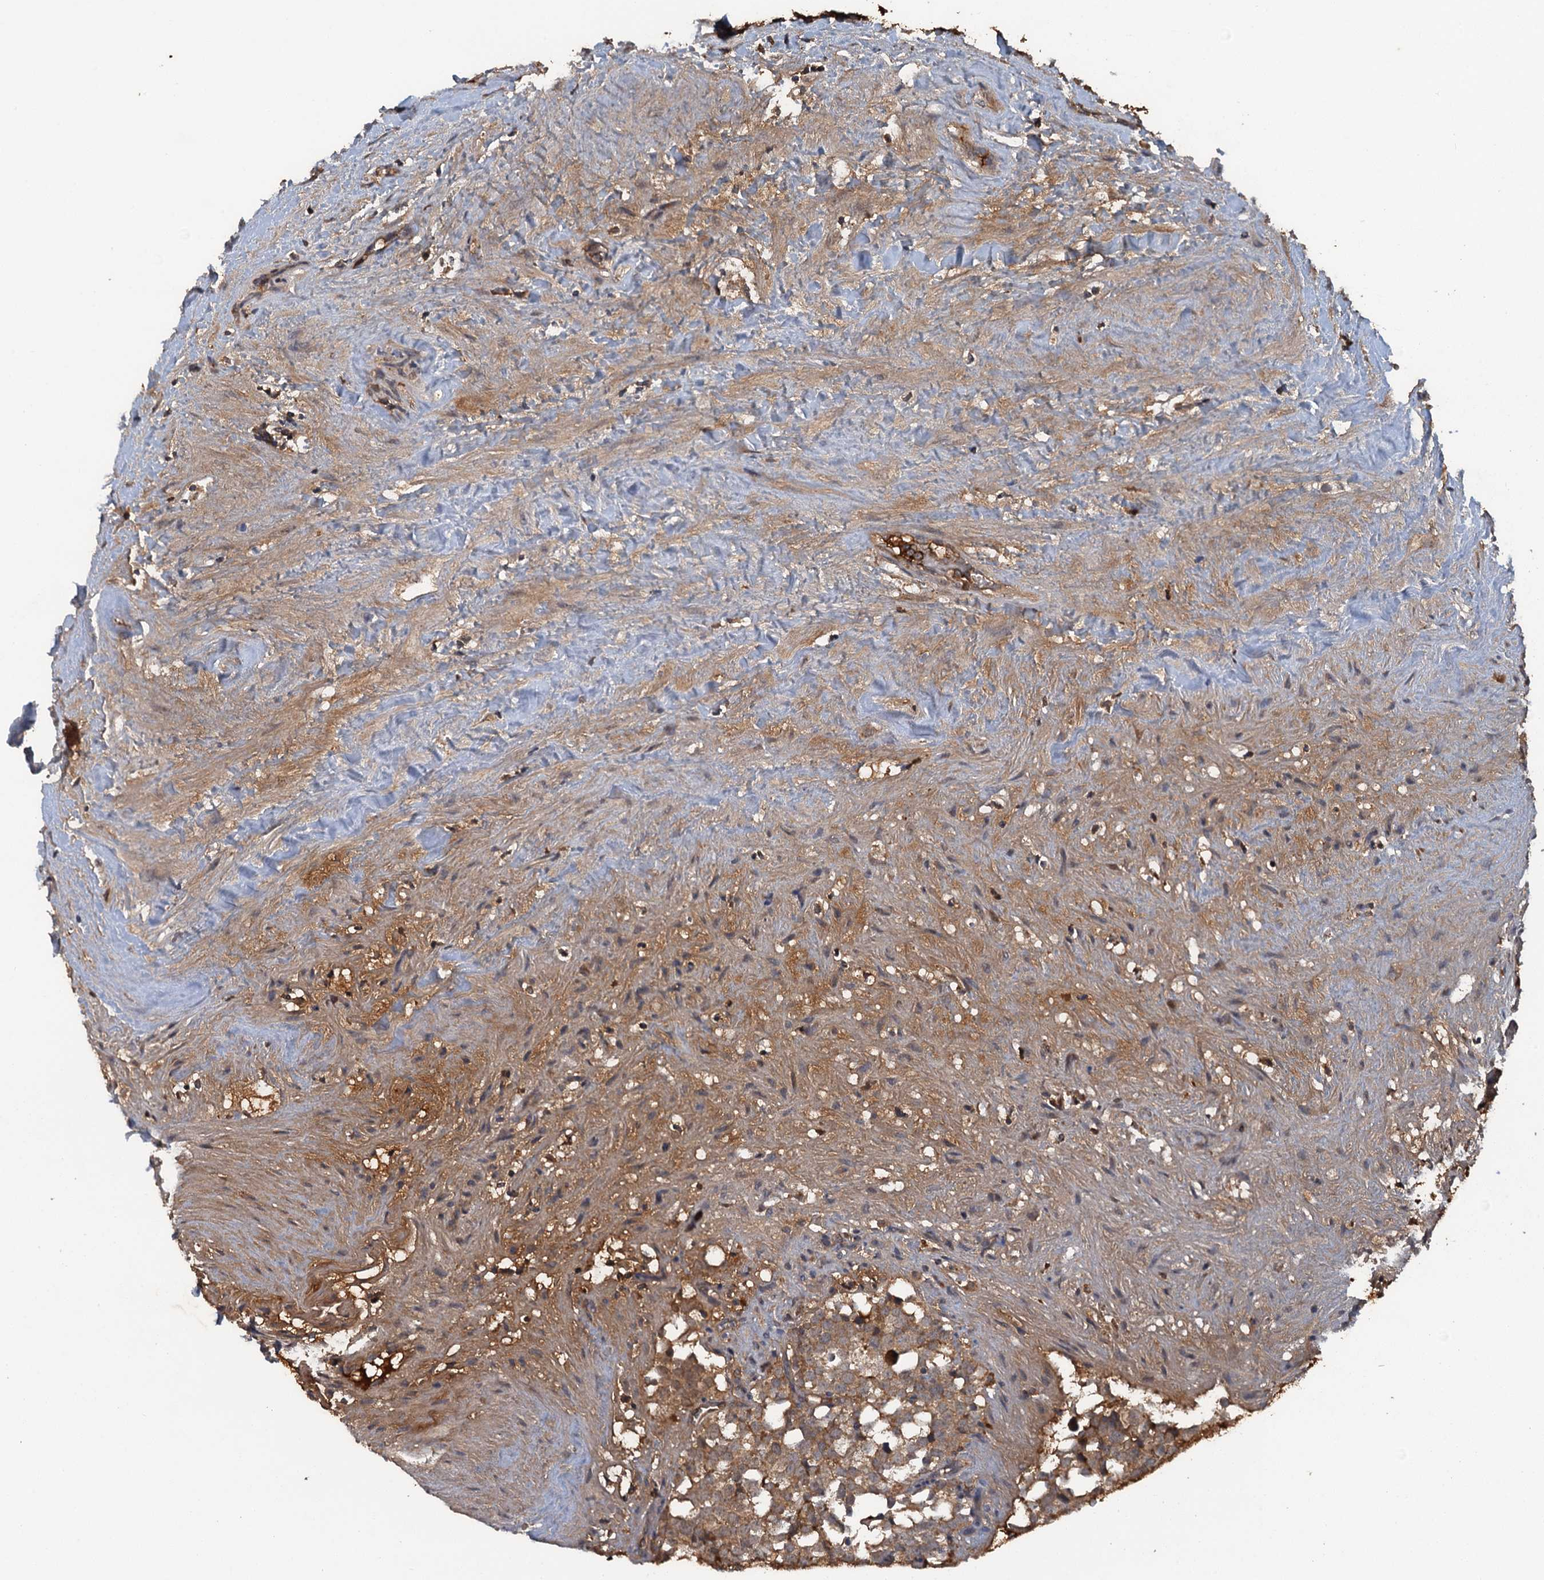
{"staining": {"intensity": "moderate", "quantity": ">75%", "location": "cytoplasmic/membranous"}, "tissue": "testis cancer", "cell_type": "Tumor cells", "image_type": "cancer", "snomed": [{"axis": "morphology", "description": "Seminoma, NOS"}, {"axis": "topography", "description": "Testis"}], "caption": "Immunohistochemical staining of testis seminoma reveals medium levels of moderate cytoplasmic/membranous protein positivity in about >75% of tumor cells.", "gene": "HAPLN3", "patient": {"sex": "male", "age": 71}}